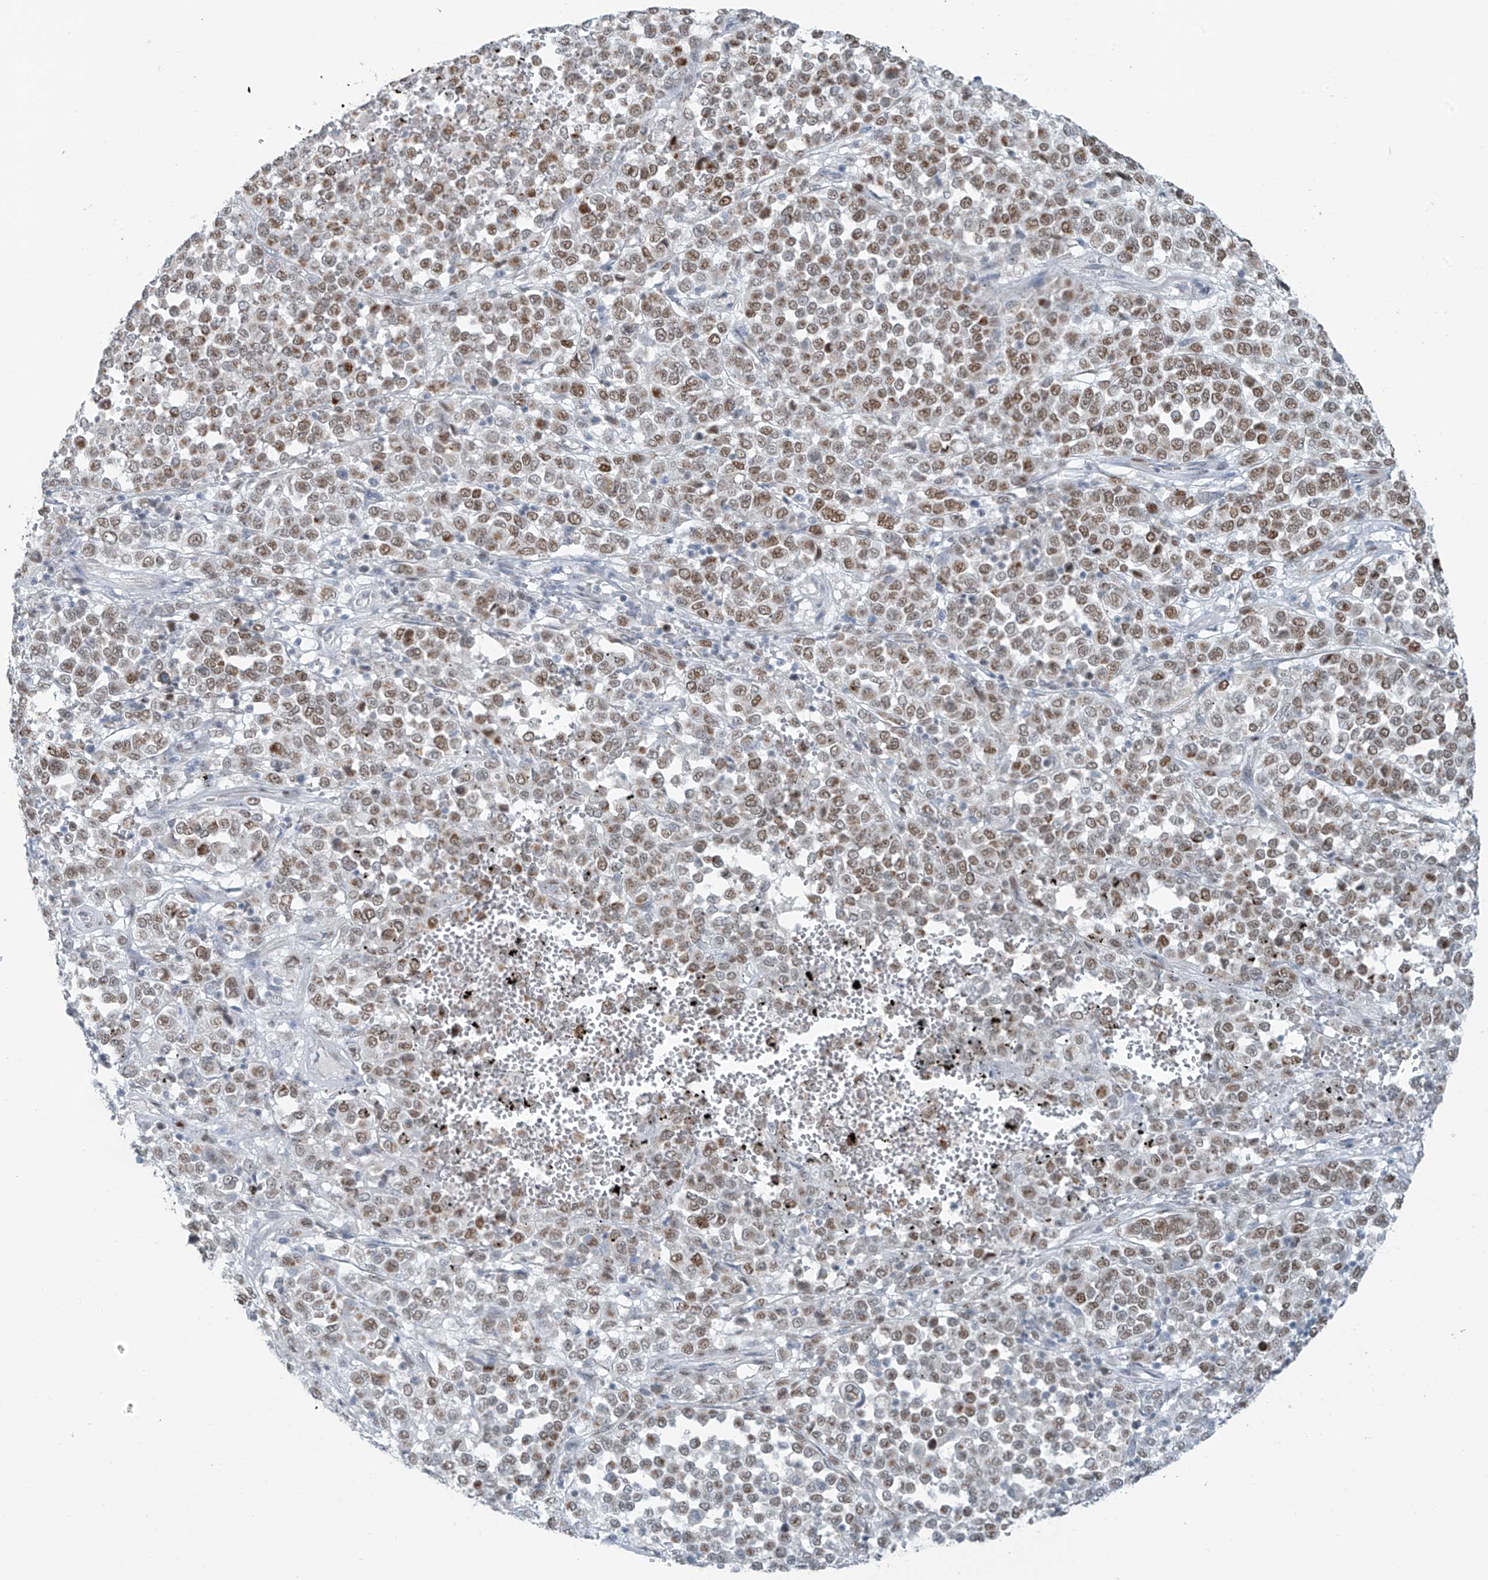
{"staining": {"intensity": "moderate", "quantity": "25%-75%", "location": "nuclear"}, "tissue": "melanoma", "cell_type": "Tumor cells", "image_type": "cancer", "snomed": [{"axis": "morphology", "description": "Malignant melanoma, Metastatic site"}, {"axis": "topography", "description": "Pancreas"}], "caption": "There is medium levels of moderate nuclear staining in tumor cells of melanoma, as demonstrated by immunohistochemical staining (brown color).", "gene": "WRNIP1", "patient": {"sex": "female", "age": 30}}